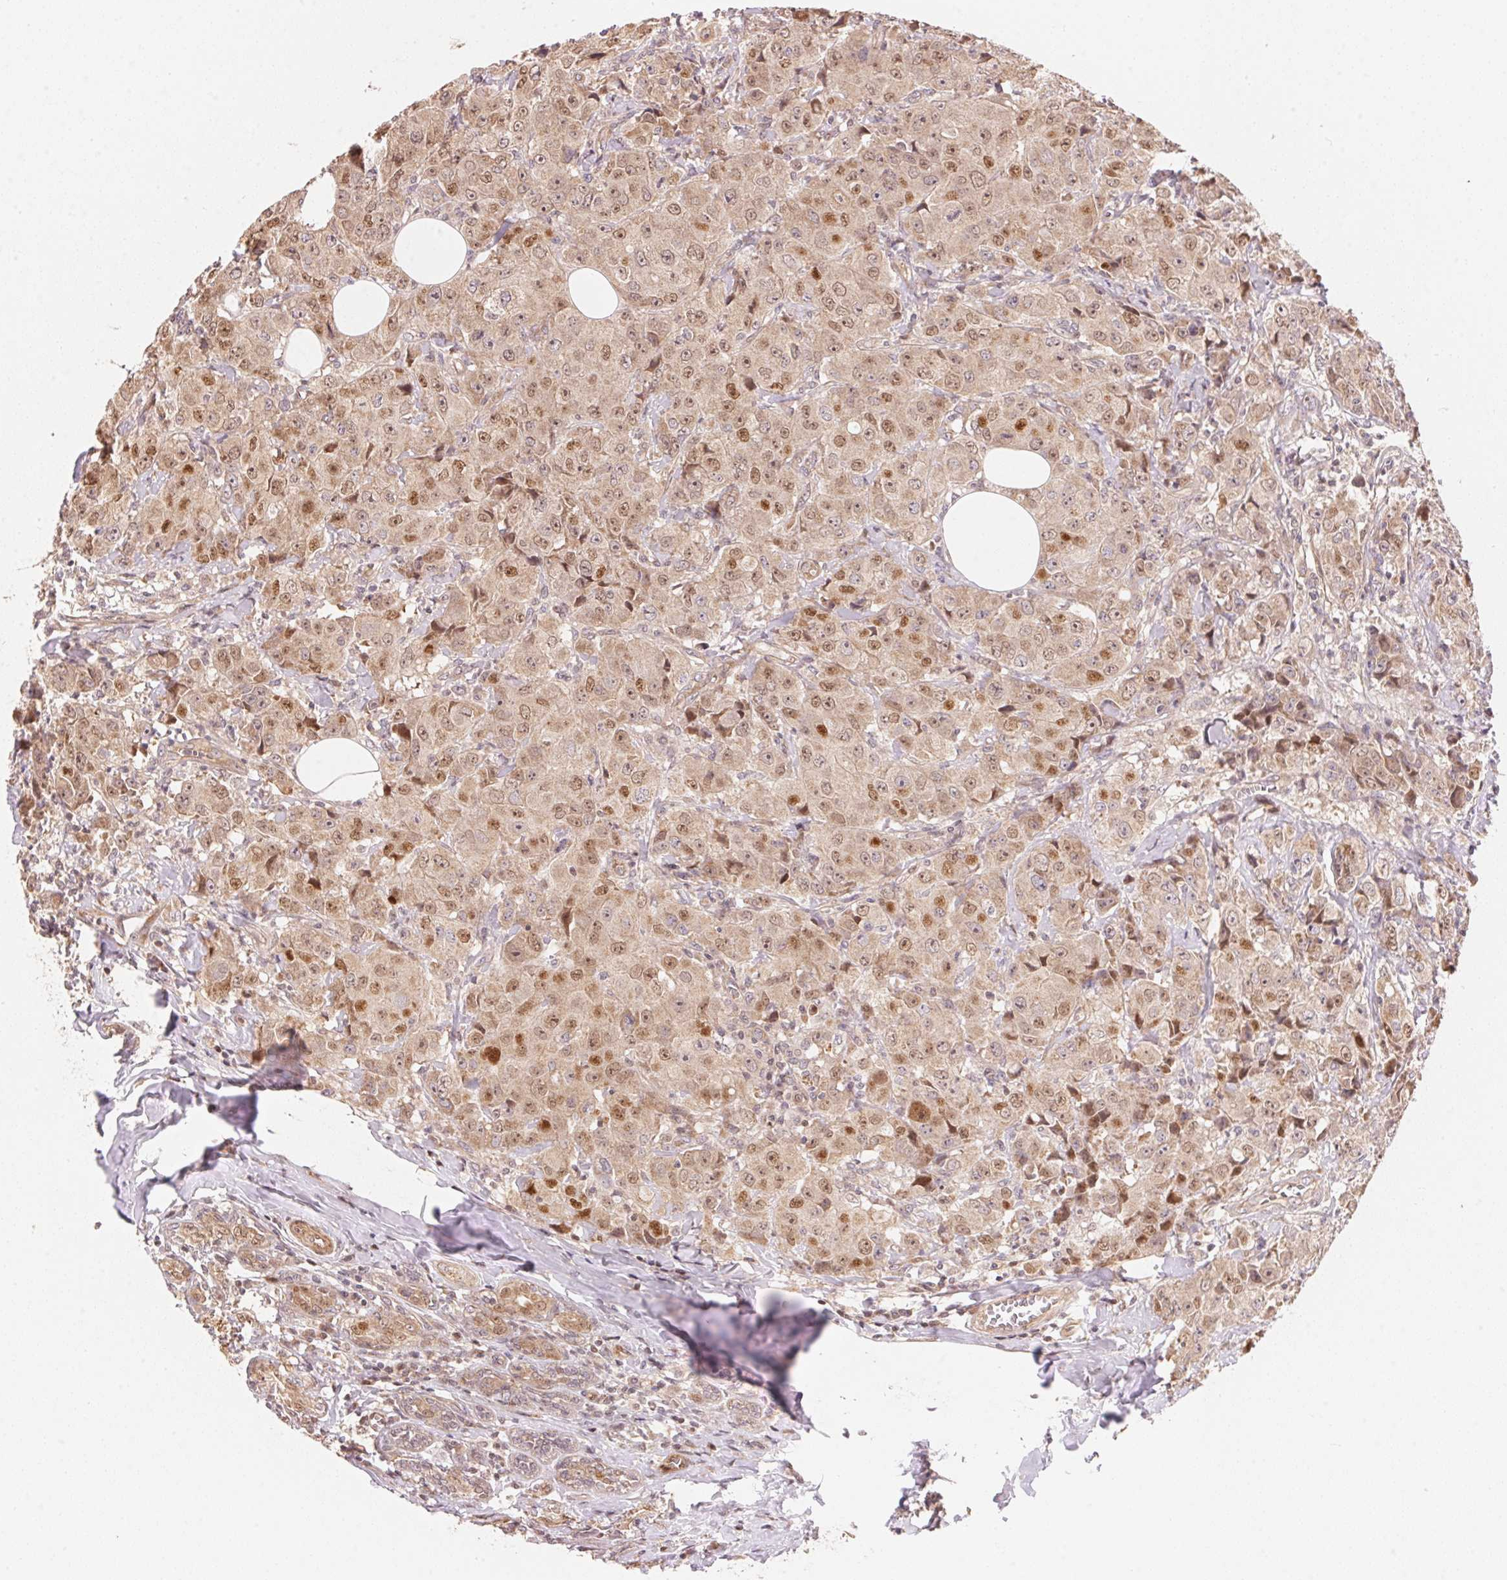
{"staining": {"intensity": "moderate", "quantity": ">75%", "location": "nuclear"}, "tissue": "breast cancer", "cell_type": "Tumor cells", "image_type": "cancer", "snomed": [{"axis": "morphology", "description": "Normal tissue, NOS"}, {"axis": "morphology", "description": "Duct carcinoma"}, {"axis": "topography", "description": "Breast"}], "caption": "Immunohistochemistry of human breast cancer (invasive ductal carcinoma) displays medium levels of moderate nuclear staining in about >75% of tumor cells. Ihc stains the protein in brown and the nuclei are stained blue.", "gene": "TNIP2", "patient": {"sex": "female", "age": 43}}